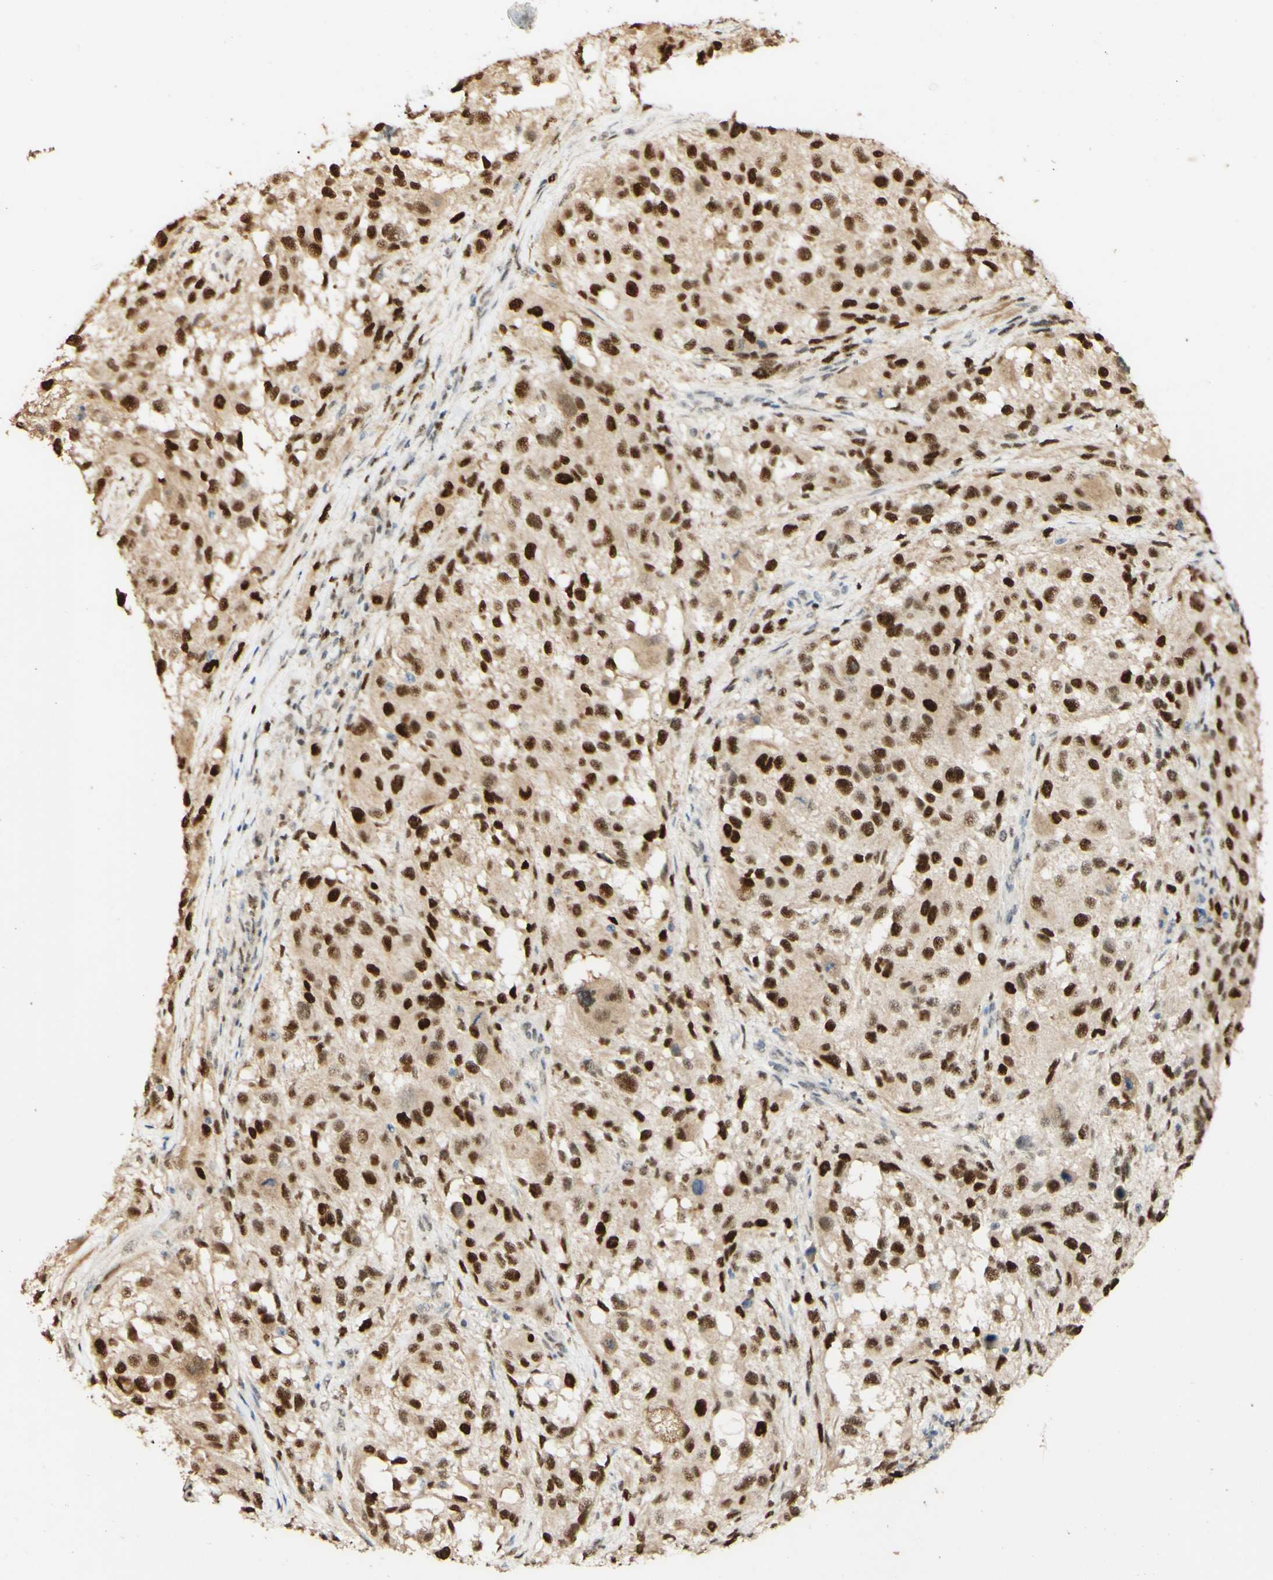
{"staining": {"intensity": "strong", "quantity": ">75%", "location": "cytoplasmic/membranous,nuclear"}, "tissue": "melanoma", "cell_type": "Tumor cells", "image_type": "cancer", "snomed": [{"axis": "morphology", "description": "Necrosis, NOS"}, {"axis": "morphology", "description": "Malignant melanoma, NOS"}, {"axis": "topography", "description": "Skin"}], "caption": "Protein positivity by immunohistochemistry shows strong cytoplasmic/membranous and nuclear positivity in about >75% of tumor cells in melanoma.", "gene": "MAP3K4", "patient": {"sex": "female", "age": 87}}